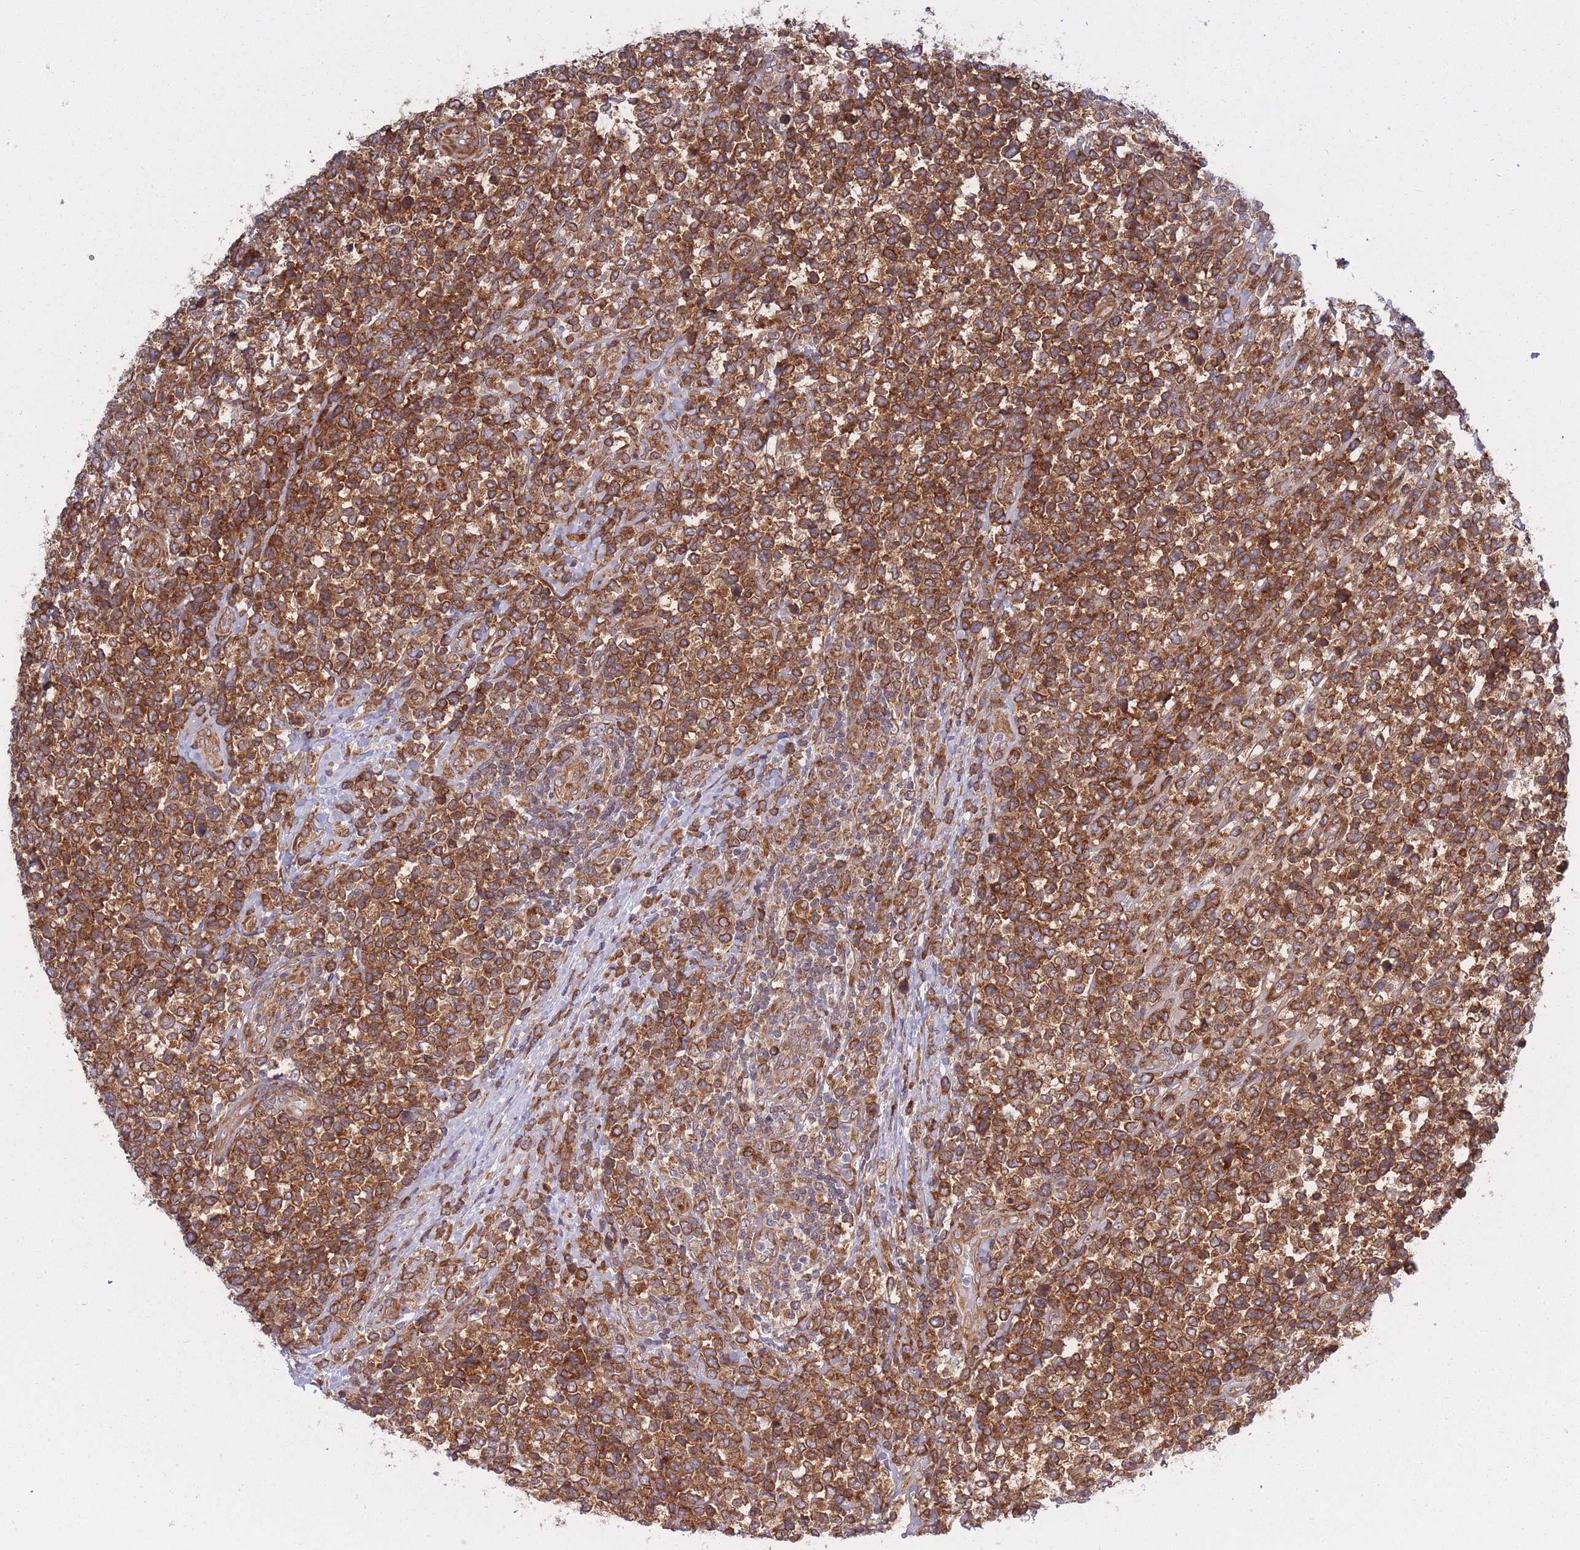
{"staining": {"intensity": "strong", "quantity": ">75%", "location": "cytoplasmic/membranous"}, "tissue": "lymphoma", "cell_type": "Tumor cells", "image_type": "cancer", "snomed": [{"axis": "morphology", "description": "Malignant lymphoma, non-Hodgkin's type, High grade"}, {"axis": "topography", "description": "Soft tissue"}], "caption": "A brown stain shows strong cytoplasmic/membranous positivity of a protein in human high-grade malignant lymphoma, non-Hodgkin's type tumor cells.", "gene": "CCDC124", "patient": {"sex": "female", "age": 56}}